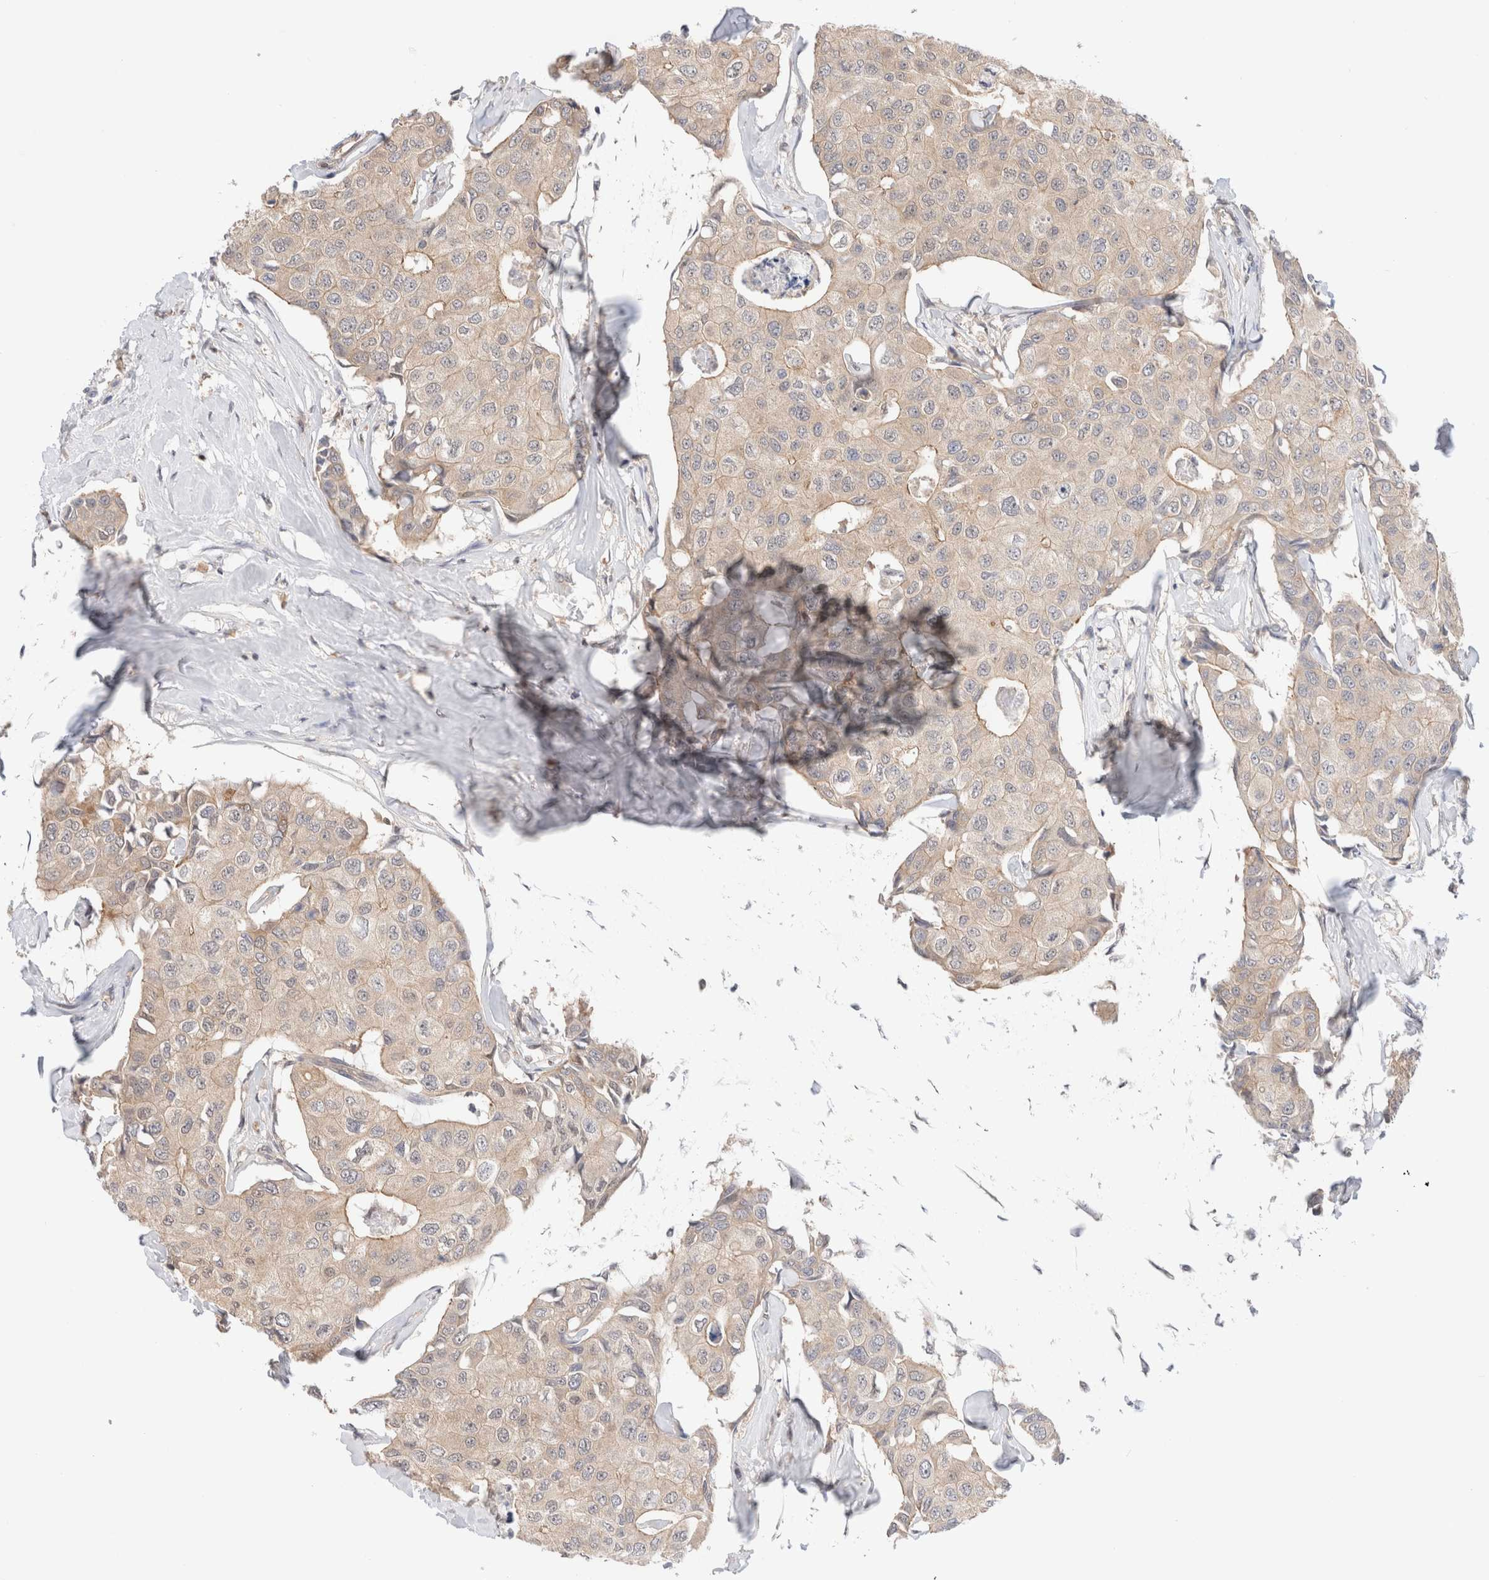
{"staining": {"intensity": "weak", "quantity": ">75%", "location": "cytoplasmic/membranous"}, "tissue": "breast cancer", "cell_type": "Tumor cells", "image_type": "cancer", "snomed": [{"axis": "morphology", "description": "Duct carcinoma"}, {"axis": "topography", "description": "Breast"}], "caption": "A photomicrograph of breast cancer stained for a protein demonstrates weak cytoplasmic/membranous brown staining in tumor cells.", "gene": "C17orf97", "patient": {"sex": "female", "age": 80}}